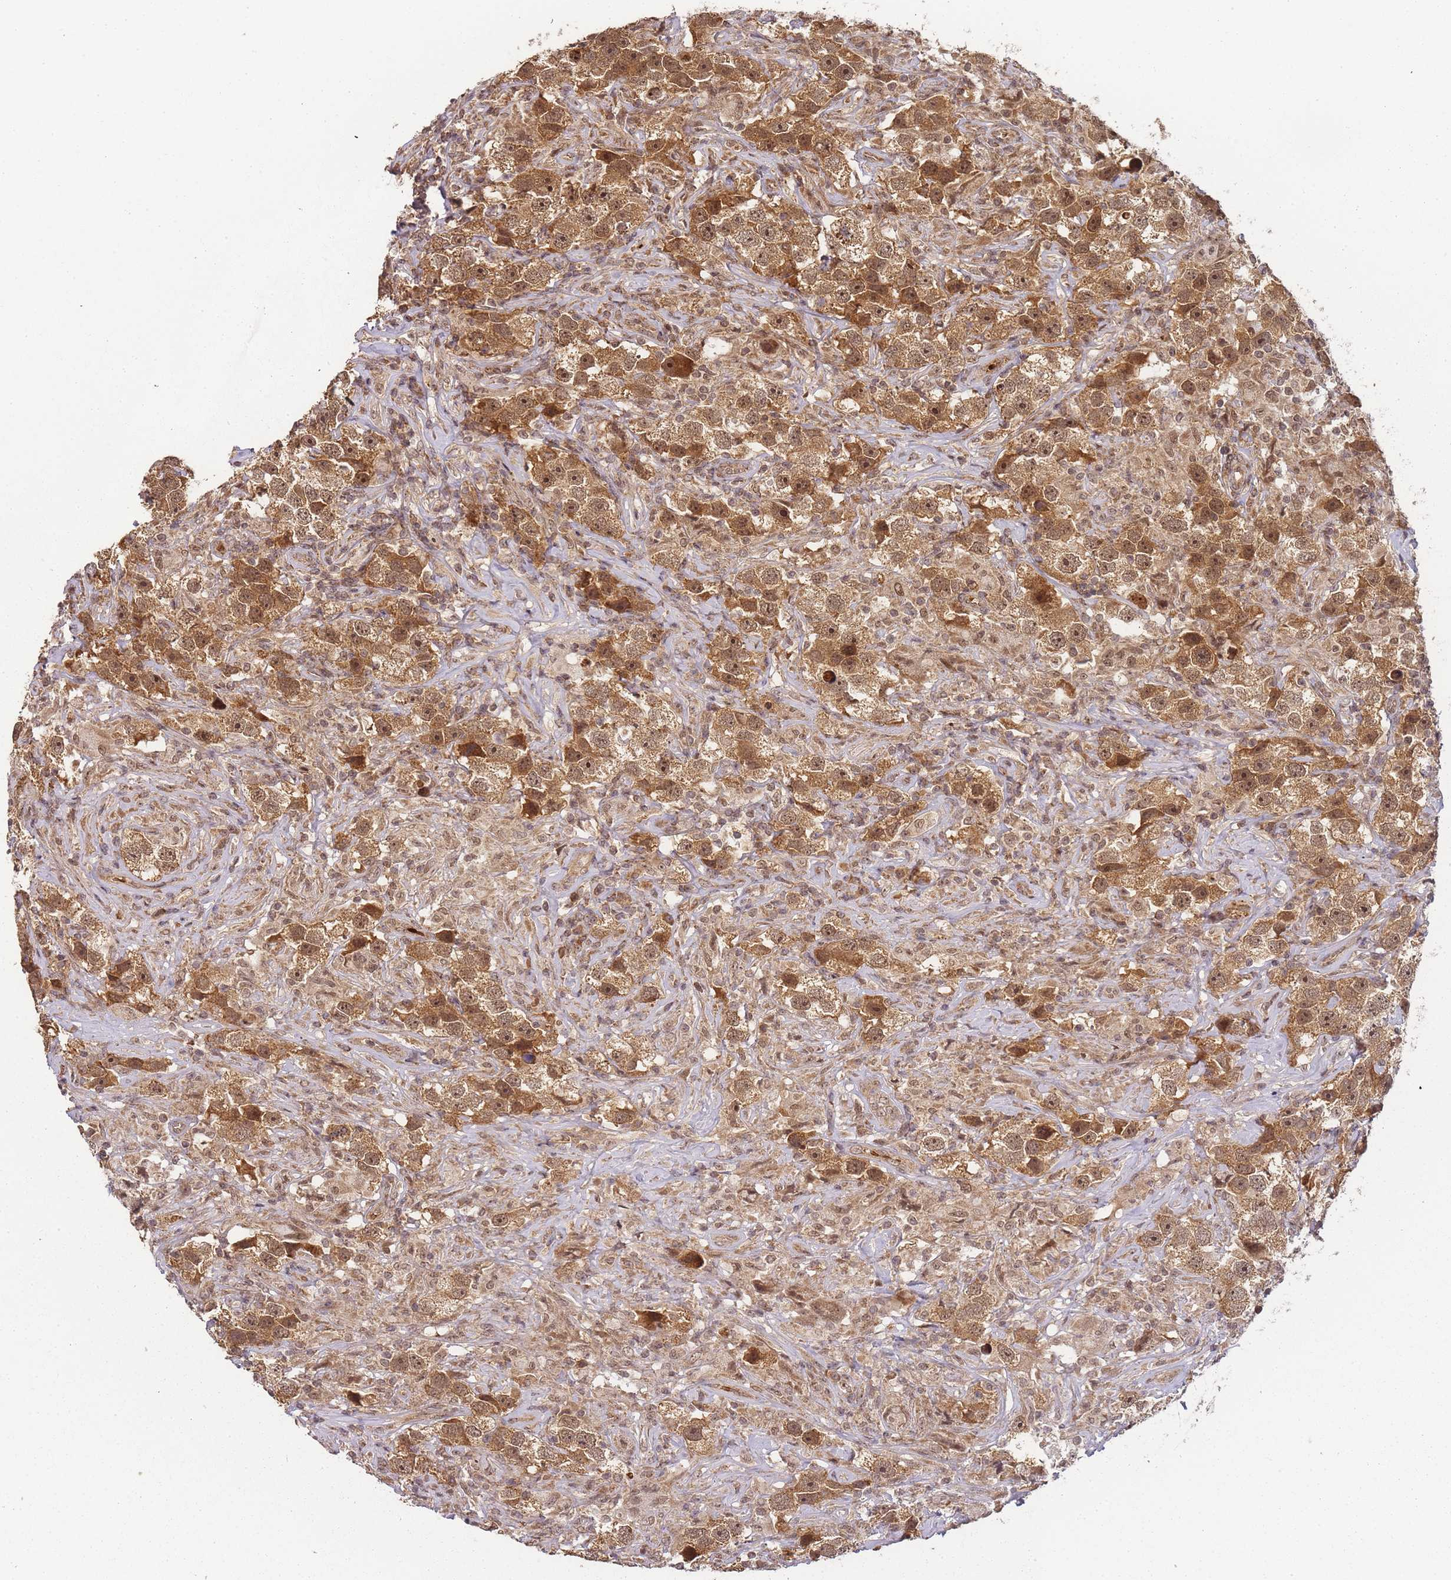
{"staining": {"intensity": "moderate", "quantity": ">75%", "location": "cytoplasmic/membranous,nuclear"}, "tissue": "testis cancer", "cell_type": "Tumor cells", "image_type": "cancer", "snomed": [{"axis": "morphology", "description": "Seminoma, NOS"}, {"axis": "topography", "description": "Testis"}], "caption": "Protein staining of seminoma (testis) tissue reveals moderate cytoplasmic/membranous and nuclear expression in approximately >75% of tumor cells. Immunohistochemistry stains the protein of interest in brown and the nuclei are stained blue.", "gene": "ZNF497", "patient": {"sex": "male", "age": 49}}